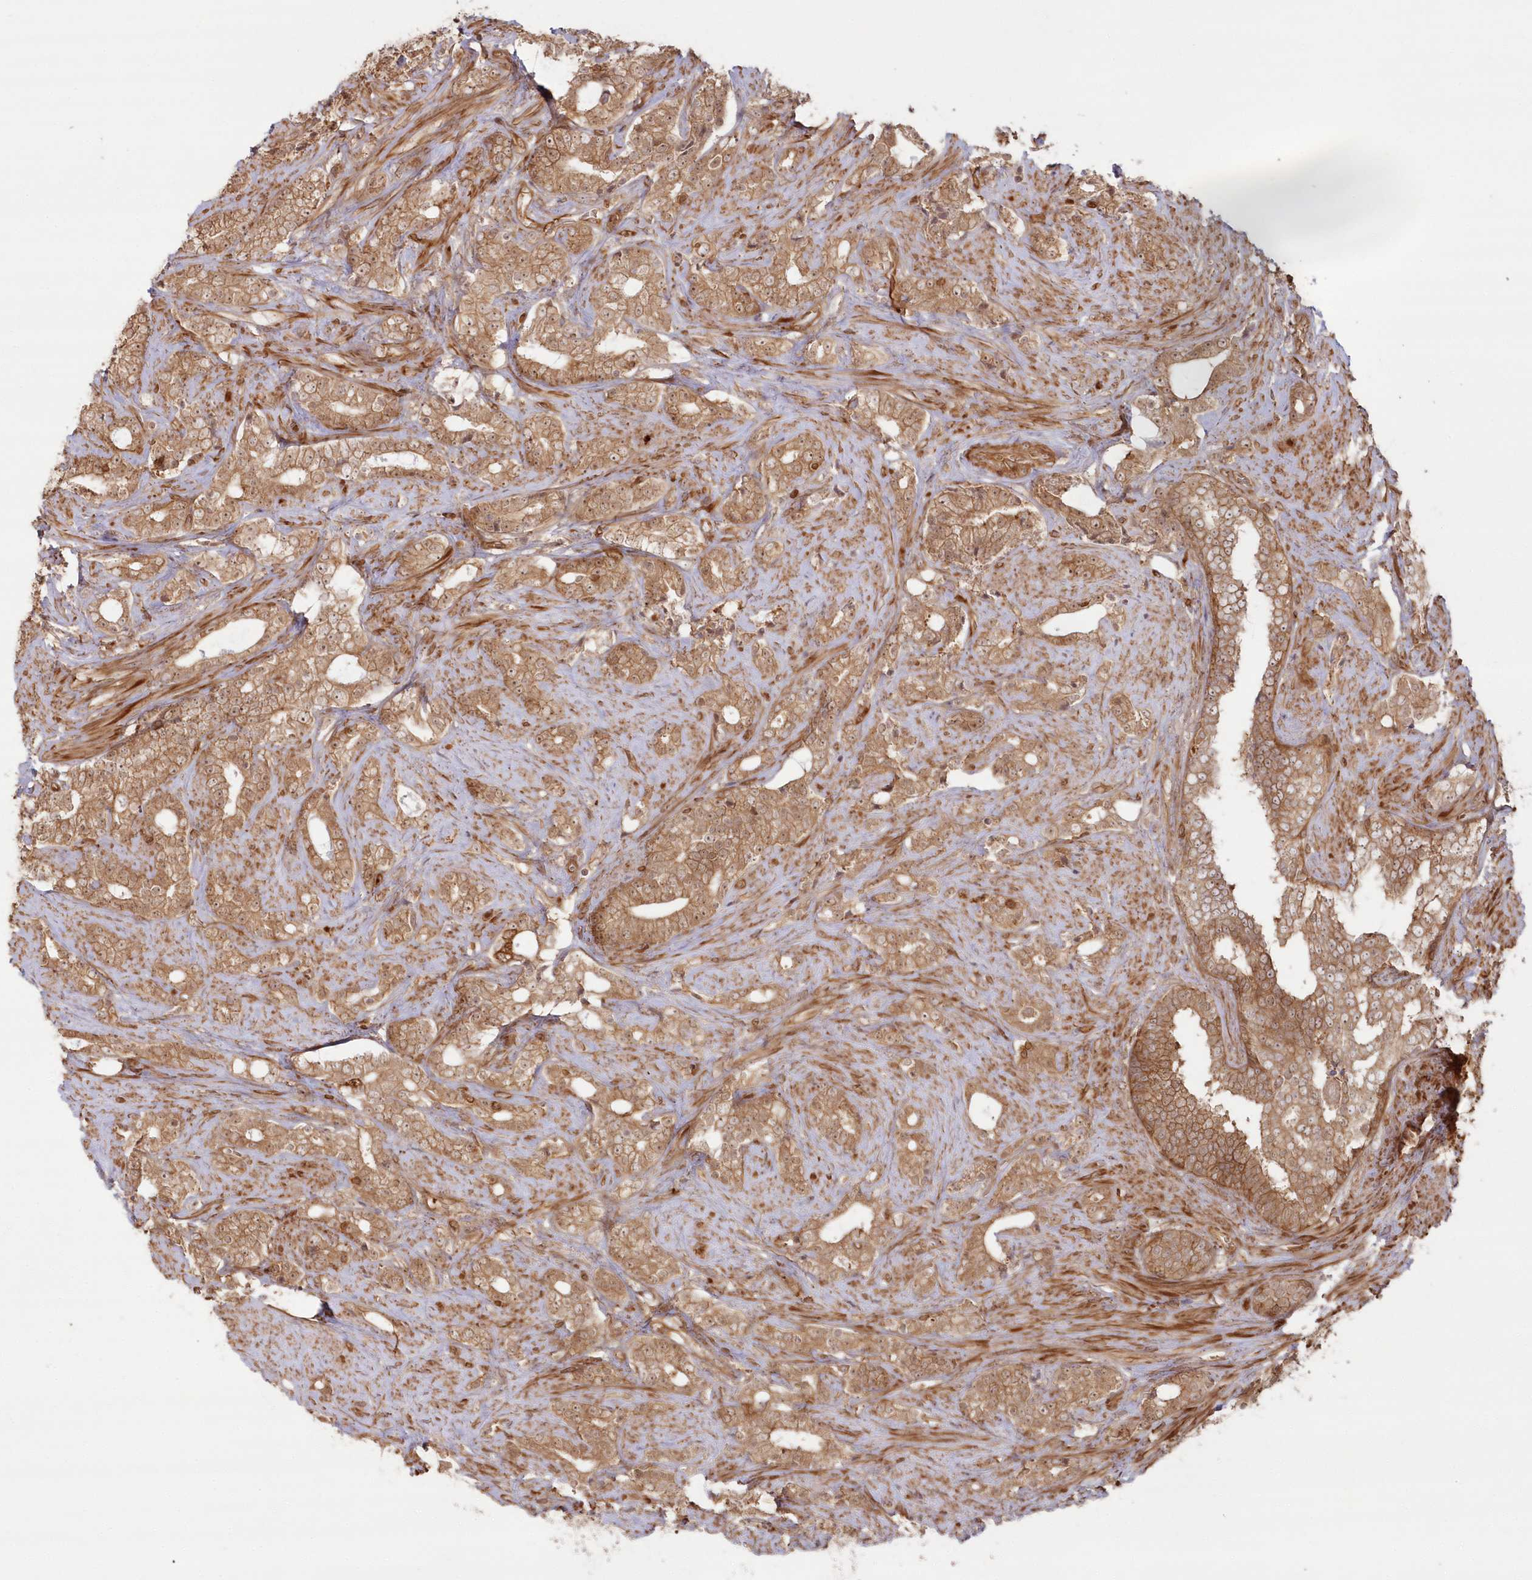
{"staining": {"intensity": "moderate", "quantity": ">75%", "location": "cytoplasmic/membranous"}, "tissue": "prostate cancer", "cell_type": "Tumor cells", "image_type": "cancer", "snomed": [{"axis": "morphology", "description": "Adenocarcinoma, High grade"}, {"axis": "topography", "description": "Prostate and seminal vesicle, NOS"}], "caption": "Adenocarcinoma (high-grade) (prostate) stained for a protein (brown) exhibits moderate cytoplasmic/membranous positive expression in approximately >75% of tumor cells.", "gene": "RGCC", "patient": {"sex": "male", "age": 67}}